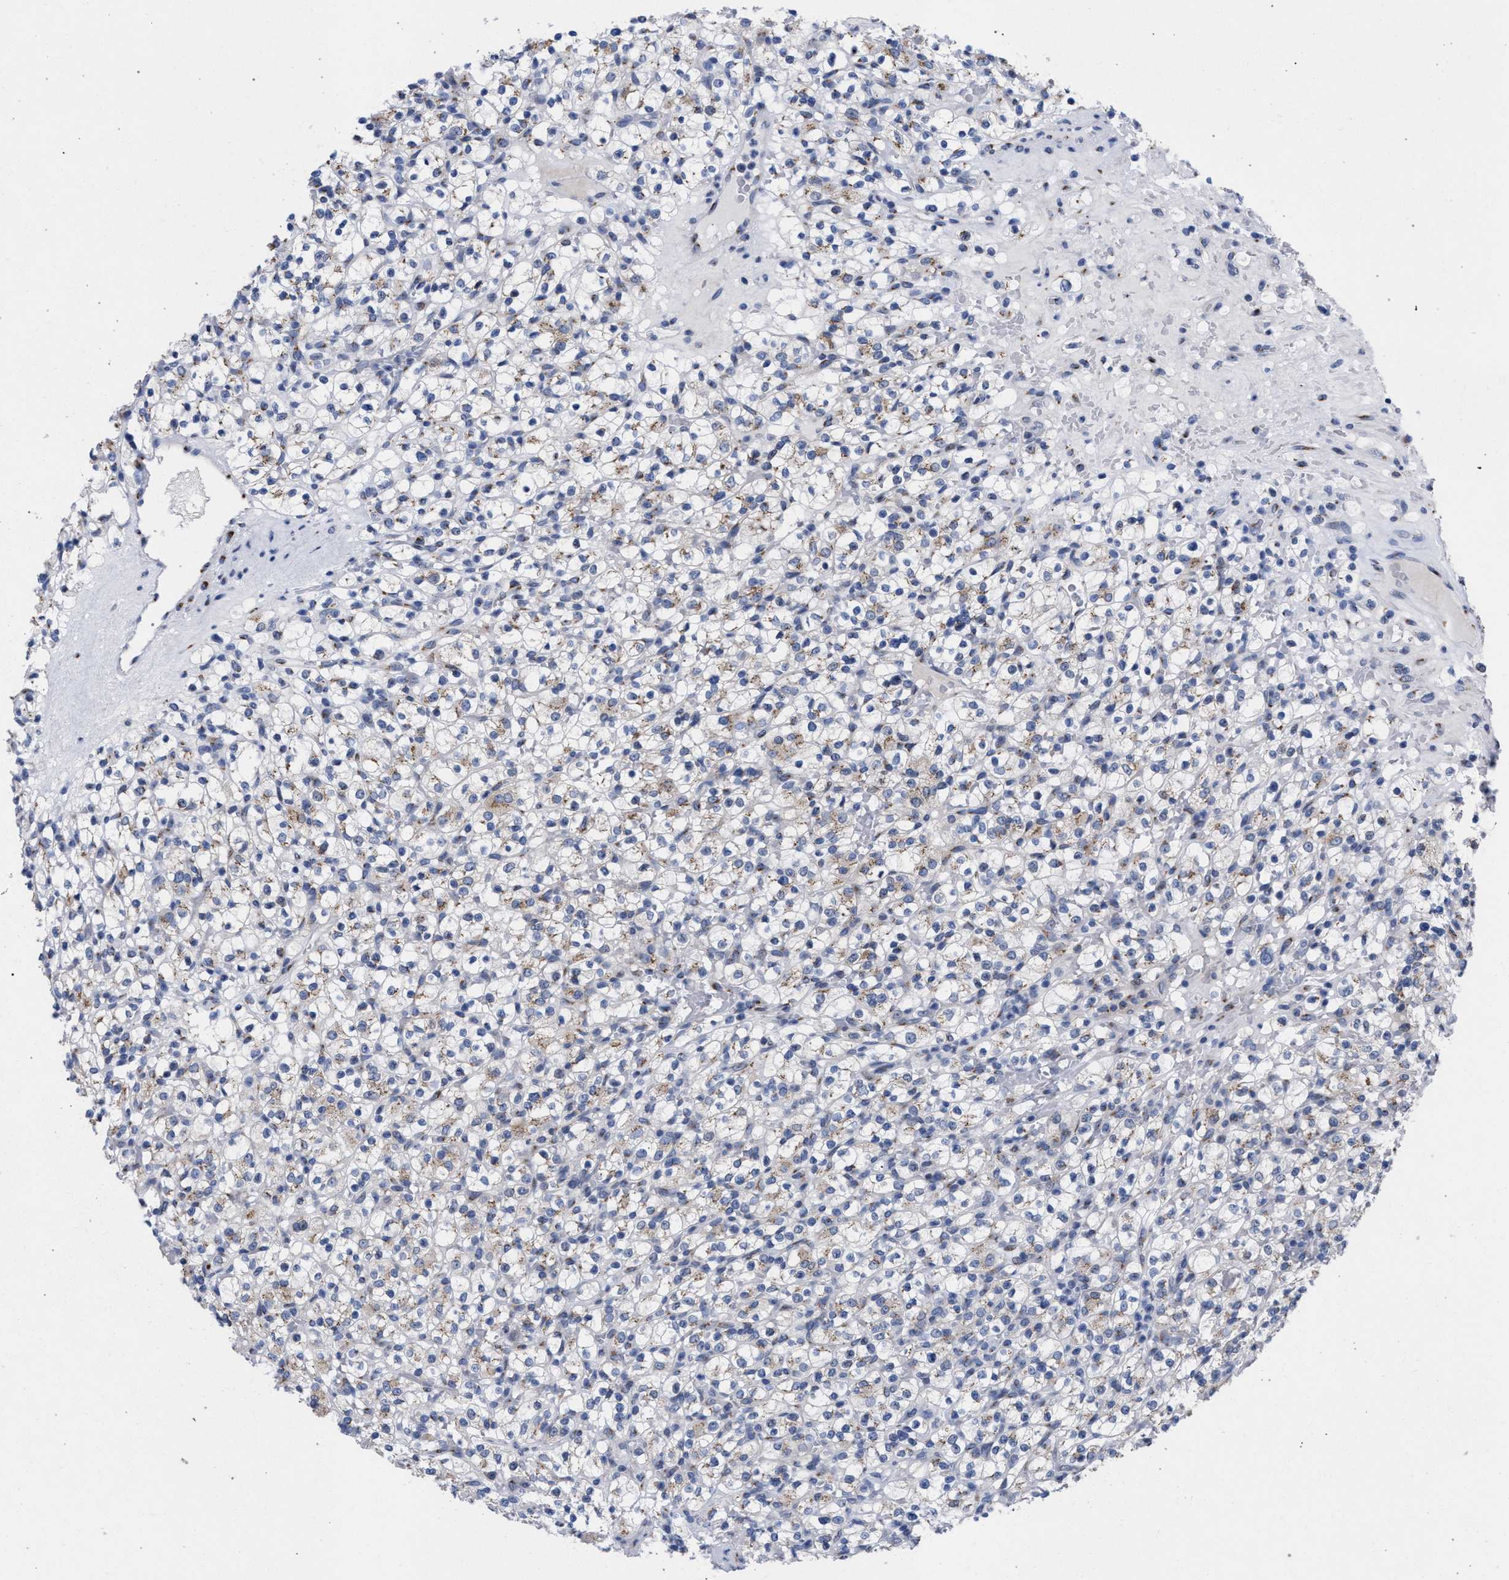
{"staining": {"intensity": "weak", "quantity": "<25%", "location": "cytoplasmic/membranous"}, "tissue": "renal cancer", "cell_type": "Tumor cells", "image_type": "cancer", "snomed": [{"axis": "morphology", "description": "Normal tissue, NOS"}, {"axis": "morphology", "description": "Adenocarcinoma, NOS"}, {"axis": "topography", "description": "Kidney"}], "caption": "IHC micrograph of neoplastic tissue: renal adenocarcinoma stained with DAB (3,3'-diaminobenzidine) reveals no significant protein positivity in tumor cells.", "gene": "GOLGA2", "patient": {"sex": "female", "age": 72}}